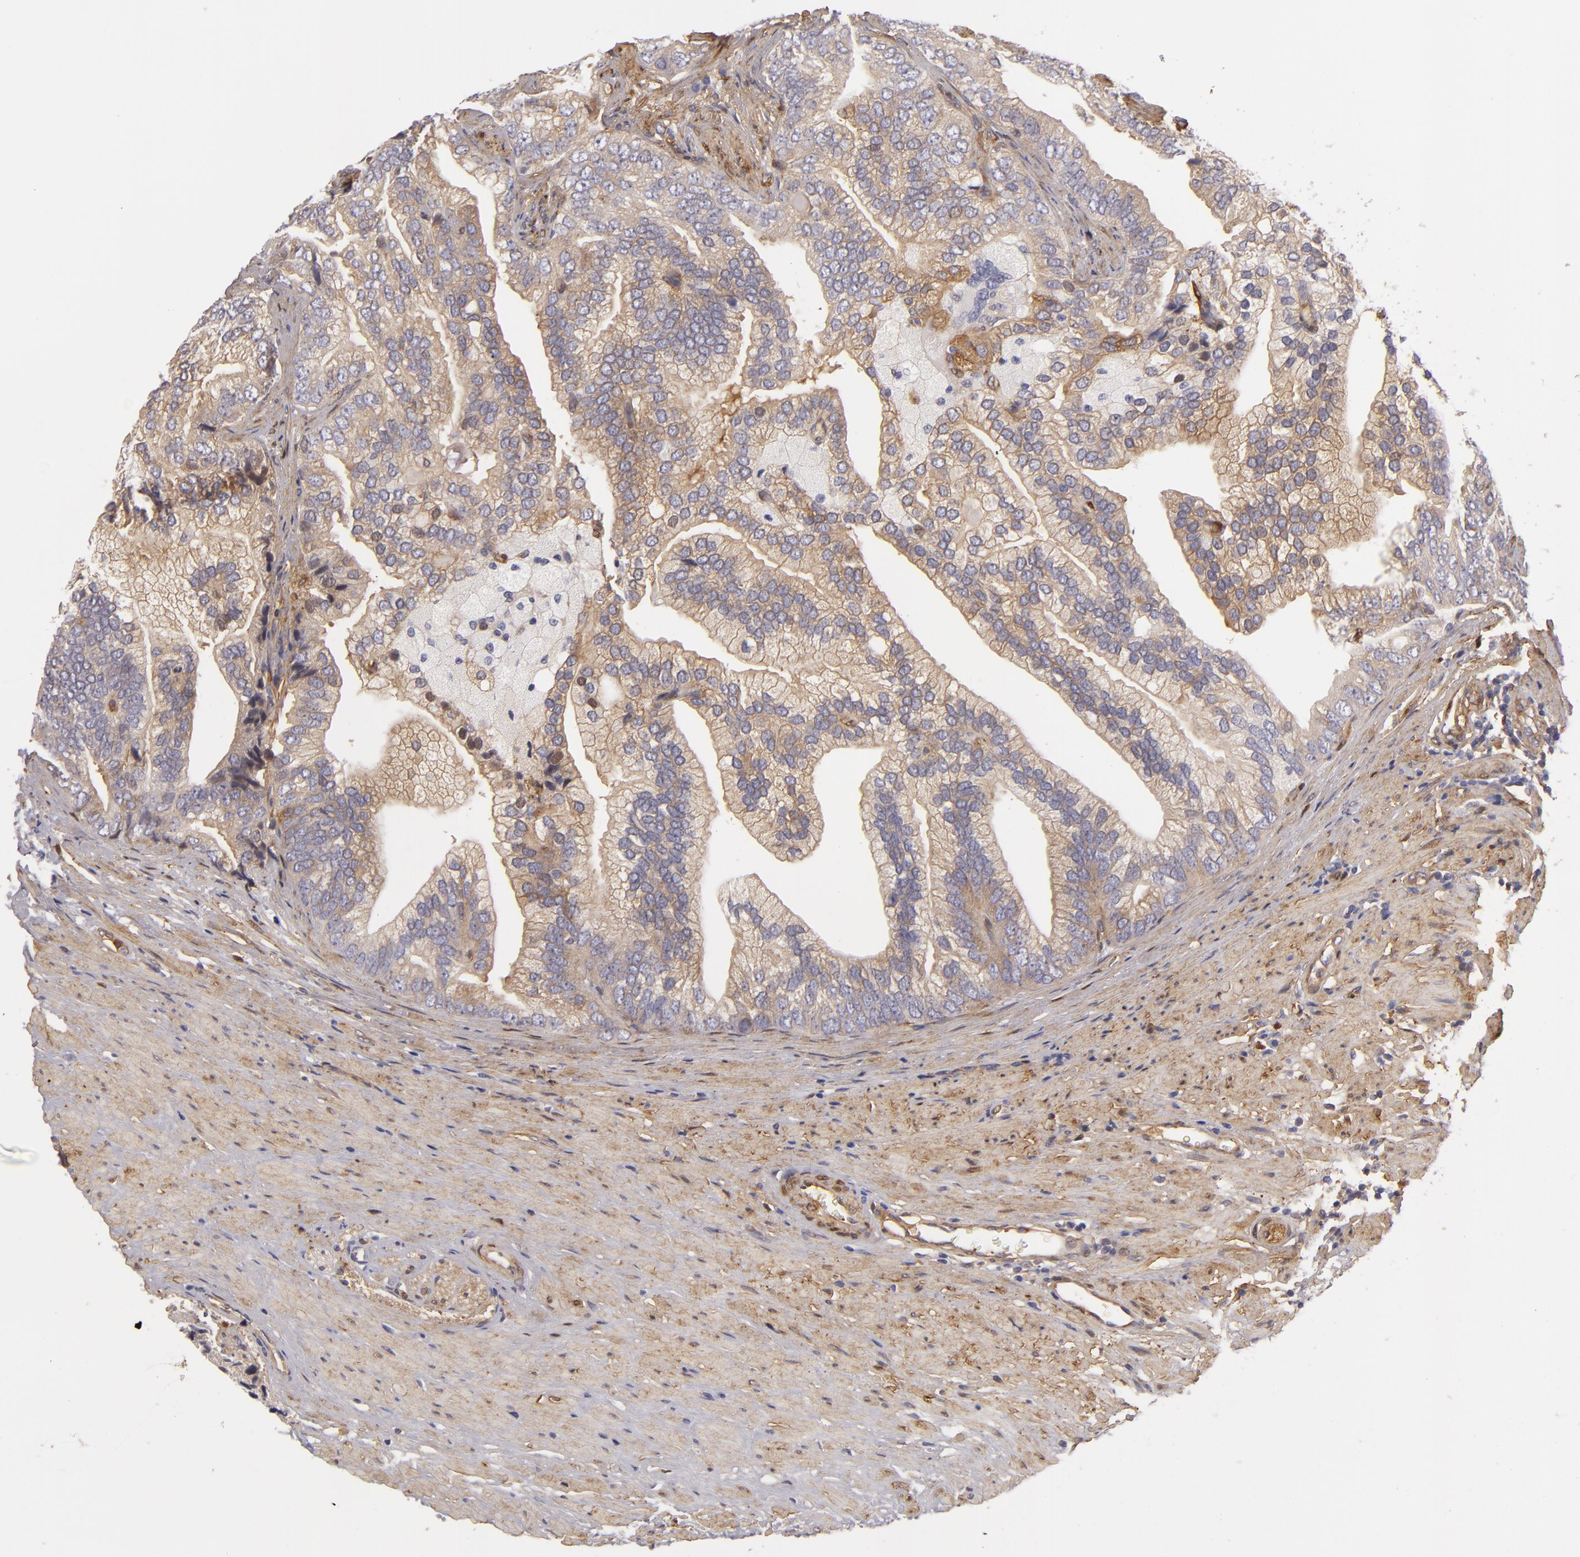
{"staining": {"intensity": "weak", "quantity": ">75%", "location": "cytoplasmic/membranous"}, "tissue": "prostate cancer", "cell_type": "Tumor cells", "image_type": "cancer", "snomed": [{"axis": "morphology", "description": "Adenocarcinoma, Low grade"}, {"axis": "topography", "description": "Prostate"}], "caption": "The histopathology image shows a brown stain indicating the presence of a protein in the cytoplasmic/membranous of tumor cells in prostate adenocarcinoma (low-grade).", "gene": "VCL", "patient": {"sex": "male", "age": 71}}